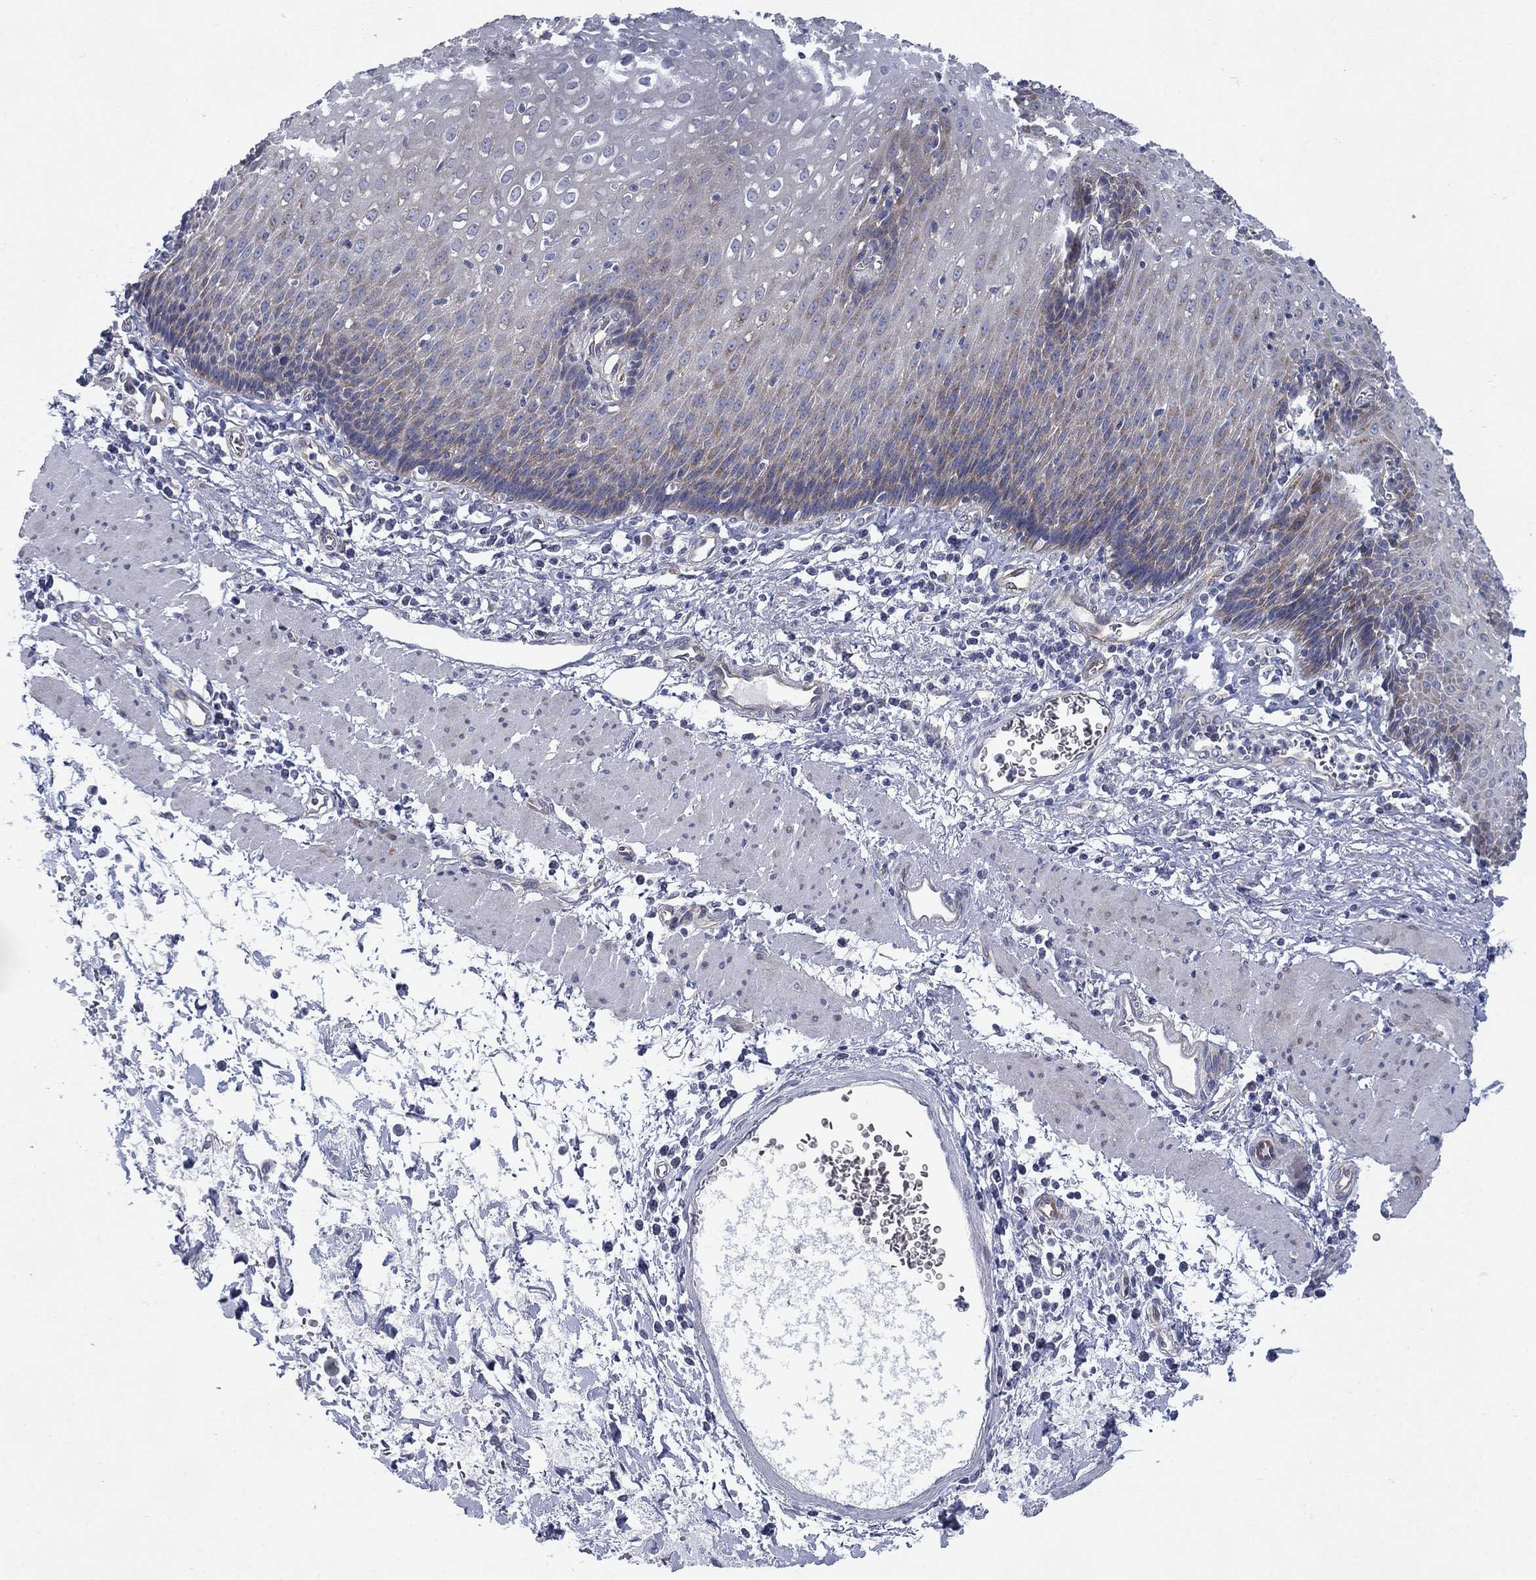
{"staining": {"intensity": "moderate", "quantity": "<25%", "location": "cytoplasmic/membranous"}, "tissue": "esophagus", "cell_type": "Squamous epithelial cells", "image_type": "normal", "snomed": [{"axis": "morphology", "description": "Normal tissue, NOS"}, {"axis": "topography", "description": "Esophagus"}], "caption": "Squamous epithelial cells exhibit low levels of moderate cytoplasmic/membranous staining in about <25% of cells in benign human esophagus.", "gene": "FXR1", "patient": {"sex": "male", "age": 57}}